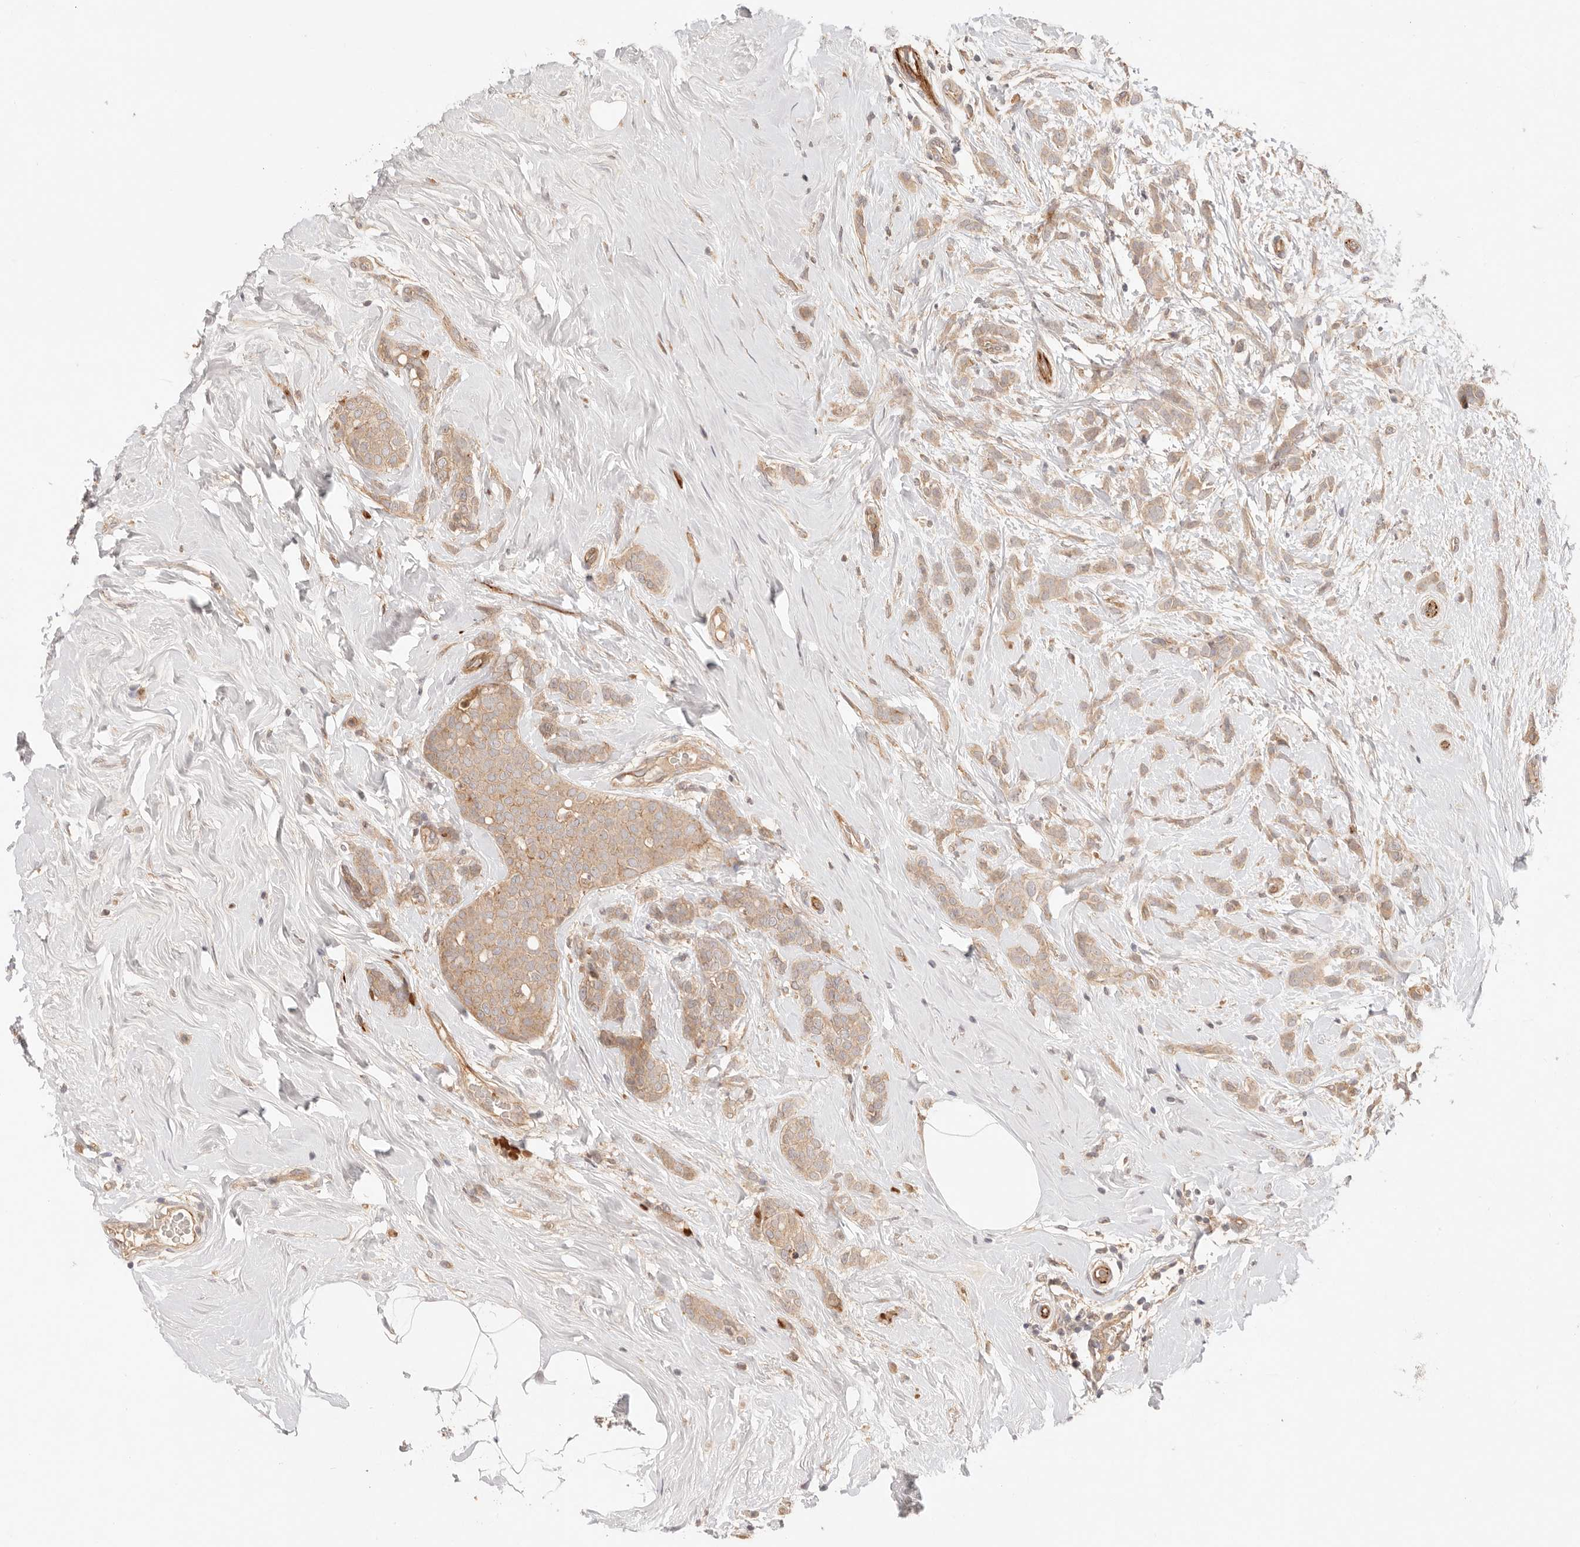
{"staining": {"intensity": "moderate", "quantity": ">75%", "location": "cytoplasmic/membranous"}, "tissue": "breast cancer", "cell_type": "Tumor cells", "image_type": "cancer", "snomed": [{"axis": "morphology", "description": "Lobular carcinoma, in situ"}, {"axis": "morphology", "description": "Lobular carcinoma"}, {"axis": "topography", "description": "Breast"}], "caption": "Breast cancer (lobular carcinoma) tissue reveals moderate cytoplasmic/membranous staining in about >75% of tumor cells", "gene": "IL1R2", "patient": {"sex": "female", "age": 41}}